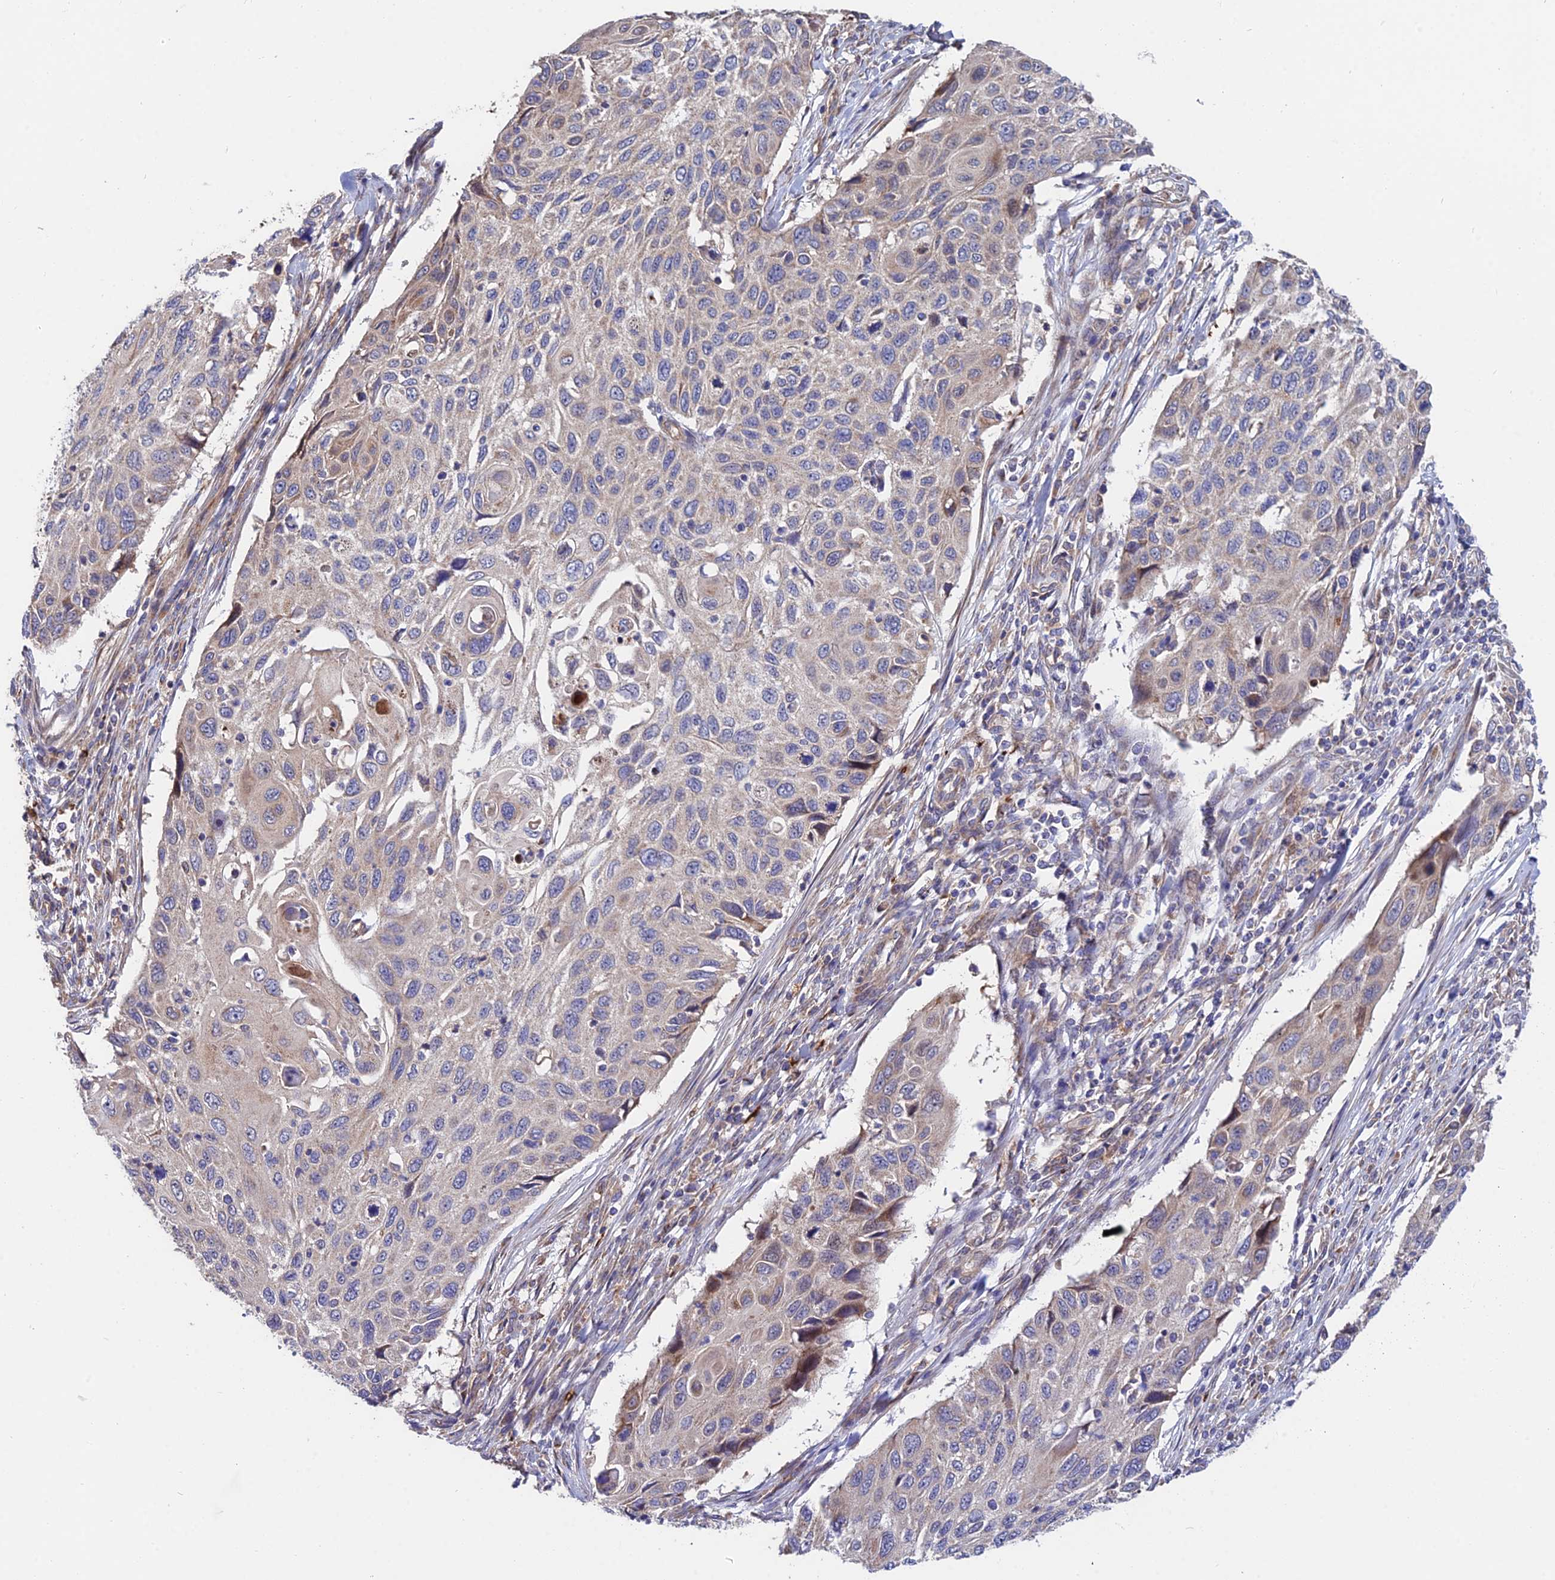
{"staining": {"intensity": "weak", "quantity": "25%-75%", "location": "cytoplasmic/membranous"}, "tissue": "cervical cancer", "cell_type": "Tumor cells", "image_type": "cancer", "snomed": [{"axis": "morphology", "description": "Squamous cell carcinoma, NOS"}, {"axis": "topography", "description": "Cervix"}], "caption": "Tumor cells exhibit low levels of weak cytoplasmic/membranous staining in about 25%-75% of cells in cervical cancer (squamous cell carcinoma).", "gene": "CDC37L1", "patient": {"sex": "female", "age": 70}}